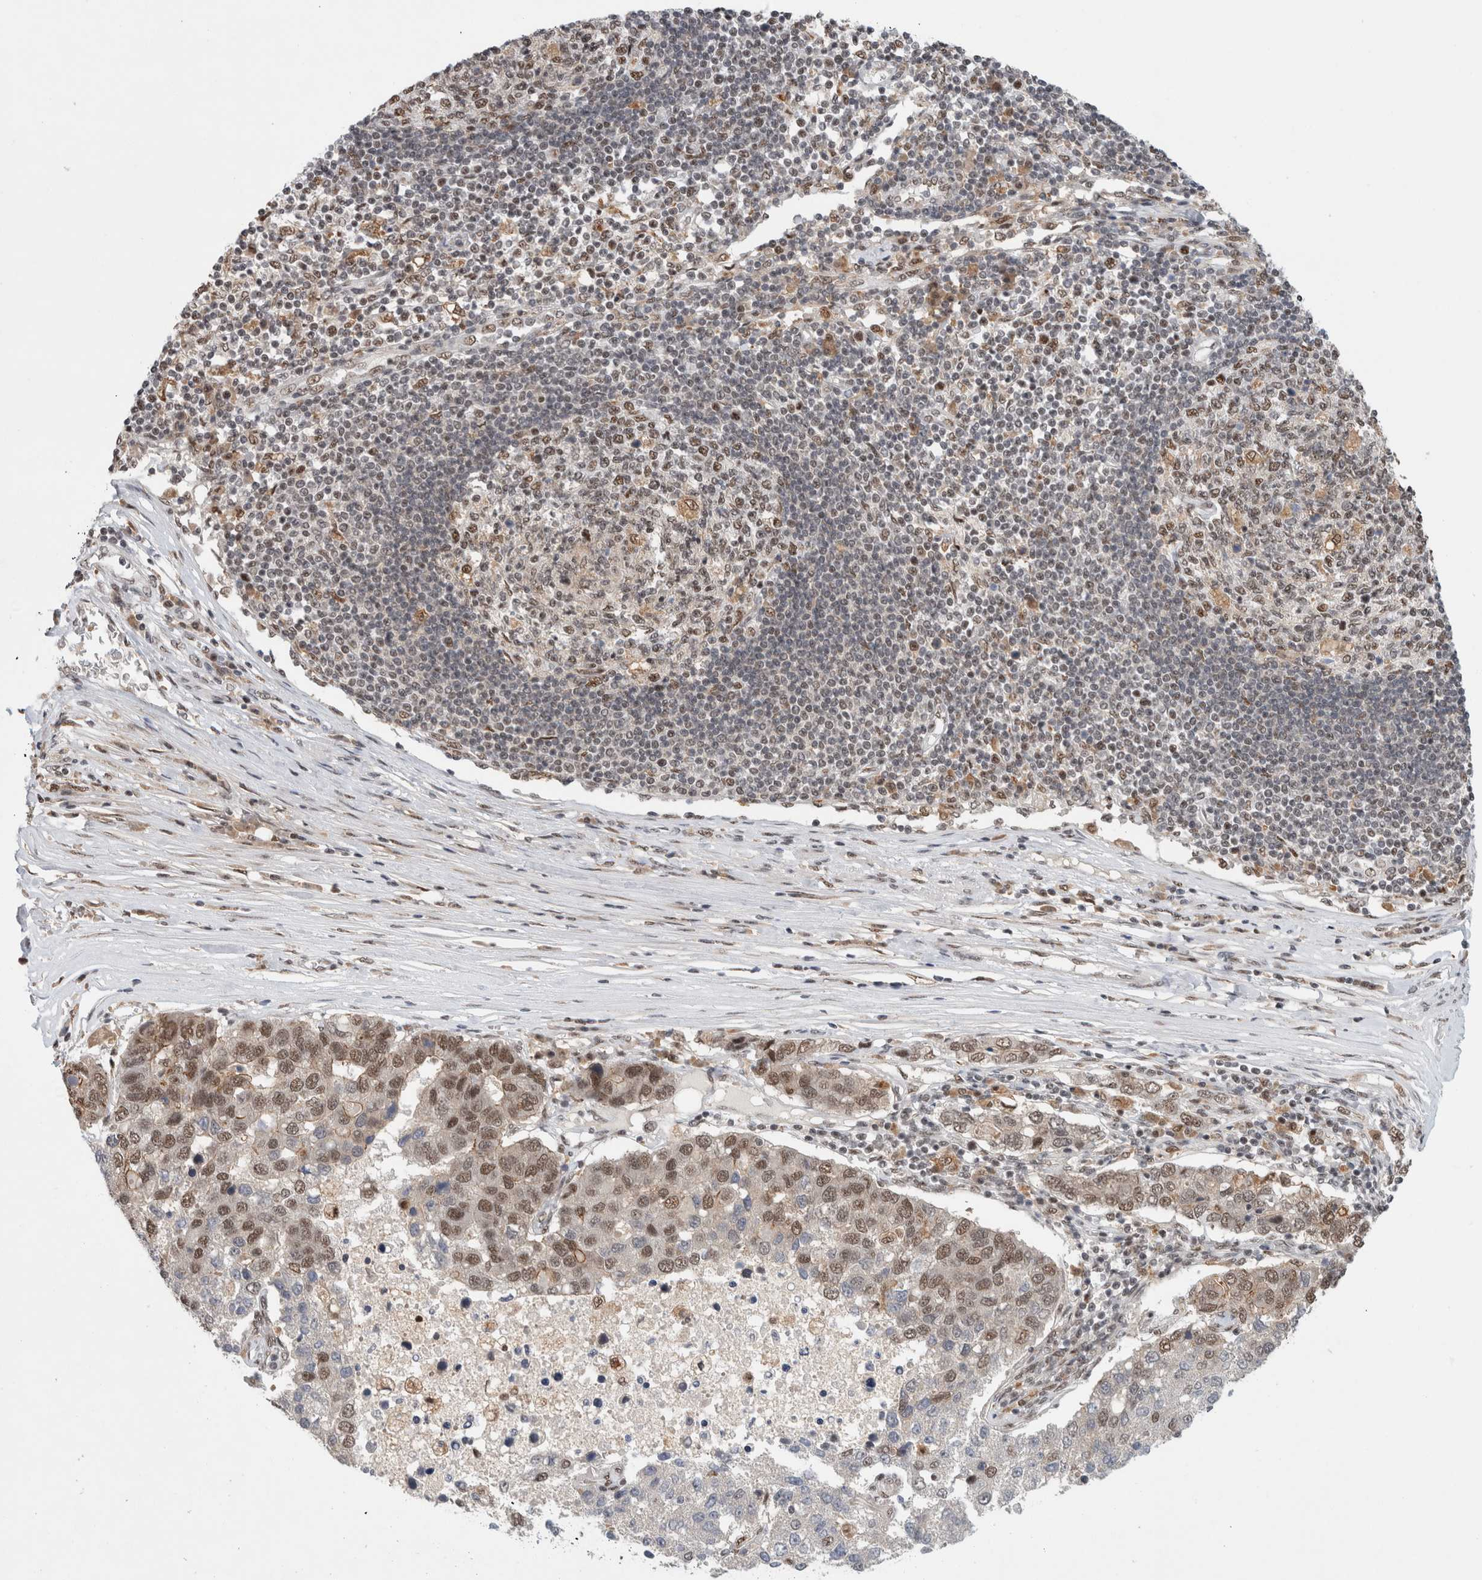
{"staining": {"intensity": "moderate", "quantity": "<25%", "location": "nuclear"}, "tissue": "pancreatic cancer", "cell_type": "Tumor cells", "image_type": "cancer", "snomed": [{"axis": "morphology", "description": "Adenocarcinoma, NOS"}, {"axis": "topography", "description": "Pancreas"}], "caption": "This is an image of IHC staining of pancreatic cancer, which shows moderate positivity in the nuclear of tumor cells.", "gene": "NCAPG2", "patient": {"sex": "female", "age": 61}}